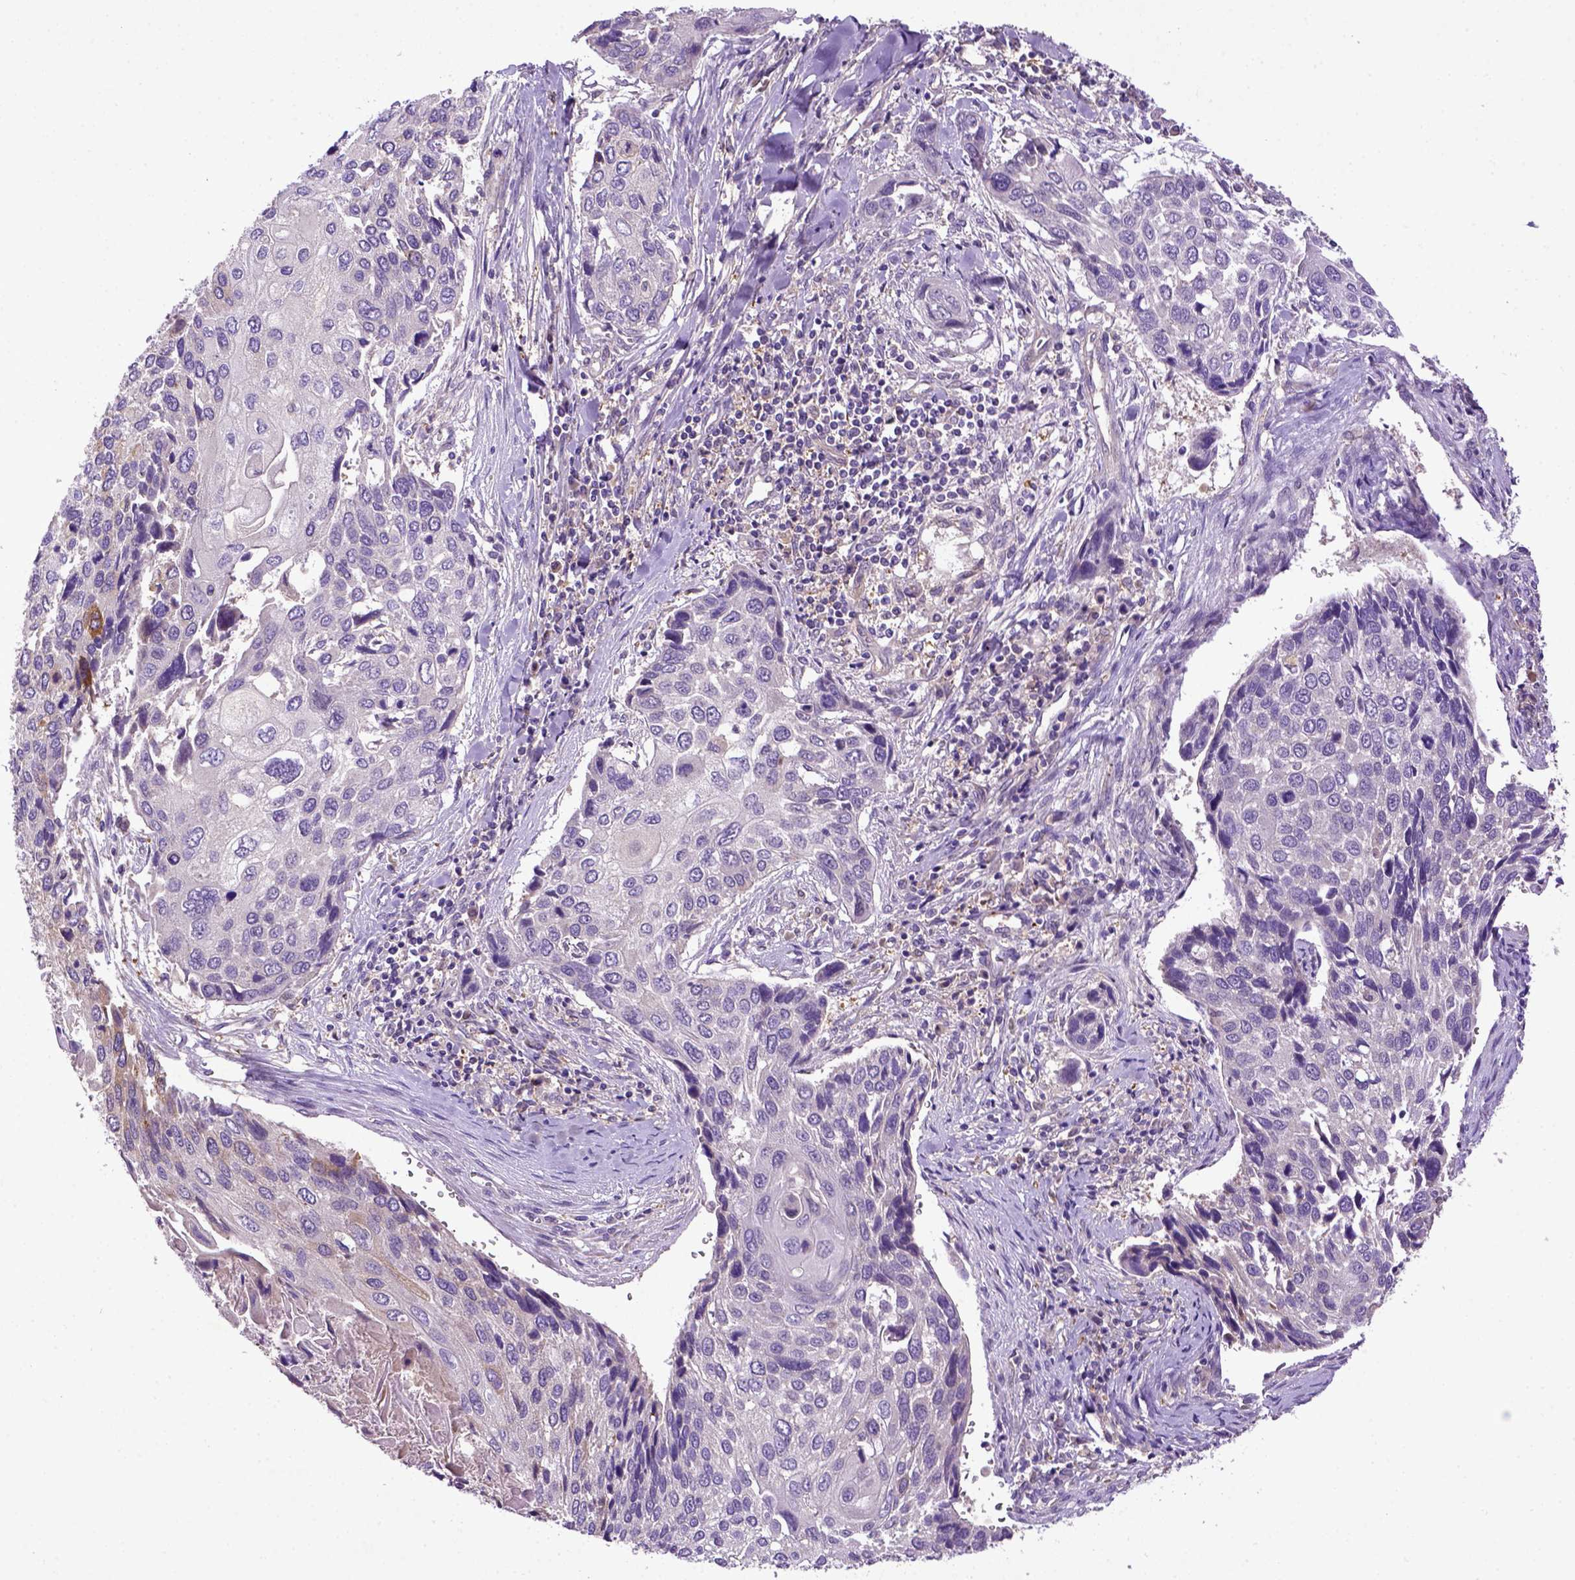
{"staining": {"intensity": "negative", "quantity": "none", "location": "none"}, "tissue": "lung cancer", "cell_type": "Tumor cells", "image_type": "cancer", "snomed": [{"axis": "morphology", "description": "Squamous cell carcinoma, NOS"}, {"axis": "morphology", "description": "Squamous cell carcinoma, metastatic, NOS"}, {"axis": "topography", "description": "Lung"}], "caption": "DAB immunohistochemical staining of lung cancer reveals no significant expression in tumor cells. The staining is performed using DAB (3,3'-diaminobenzidine) brown chromogen with nuclei counter-stained in using hematoxylin.", "gene": "DEPDC1B", "patient": {"sex": "male", "age": 63}}